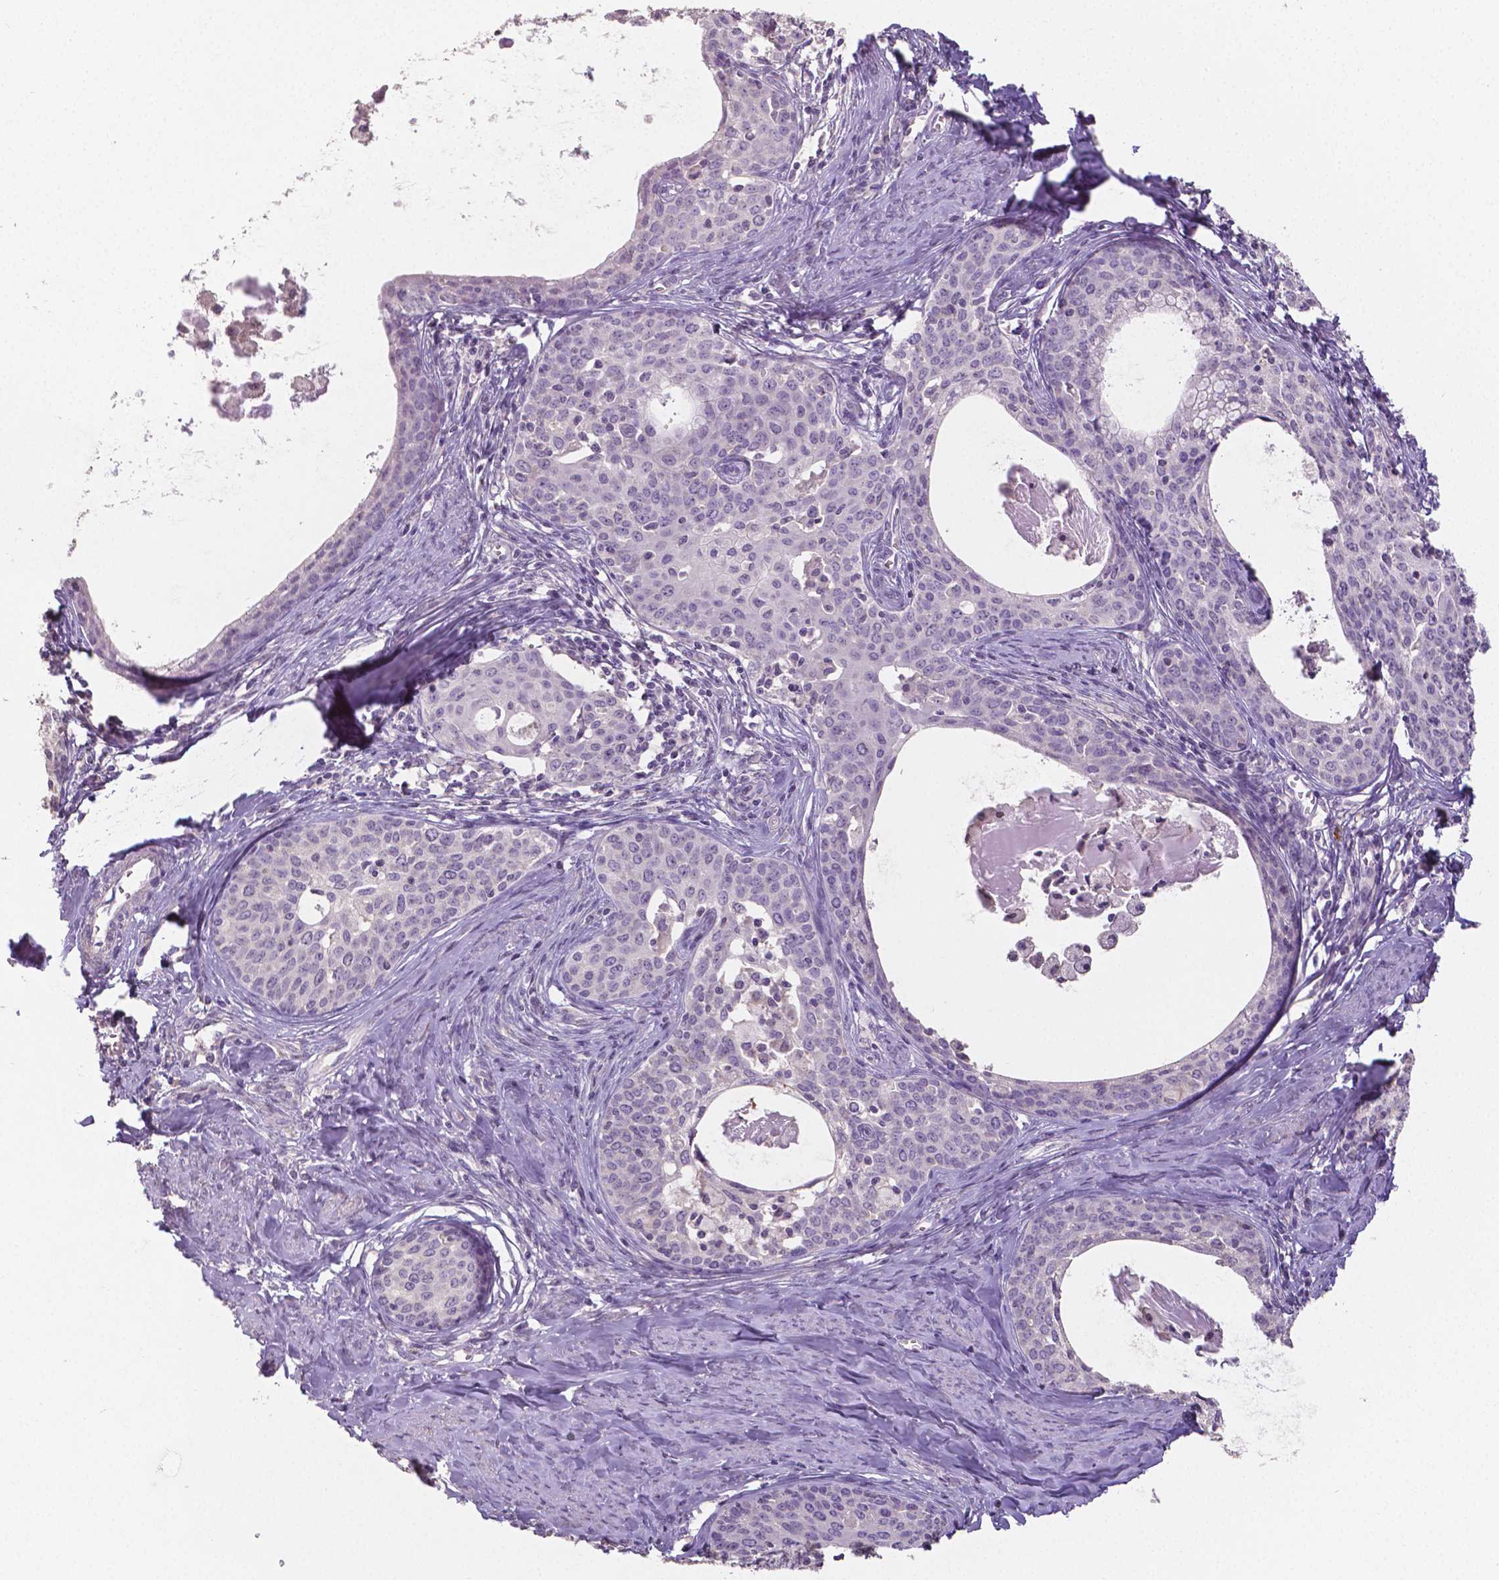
{"staining": {"intensity": "negative", "quantity": "none", "location": "none"}, "tissue": "cervical cancer", "cell_type": "Tumor cells", "image_type": "cancer", "snomed": [{"axis": "morphology", "description": "Squamous cell carcinoma, NOS"}, {"axis": "morphology", "description": "Adenocarcinoma, NOS"}, {"axis": "topography", "description": "Cervix"}], "caption": "Immunohistochemistry (IHC) micrograph of neoplastic tissue: human cervical cancer stained with DAB demonstrates no significant protein staining in tumor cells.", "gene": "CRMP1", "patient": {"sex": "female", "age": 52}}